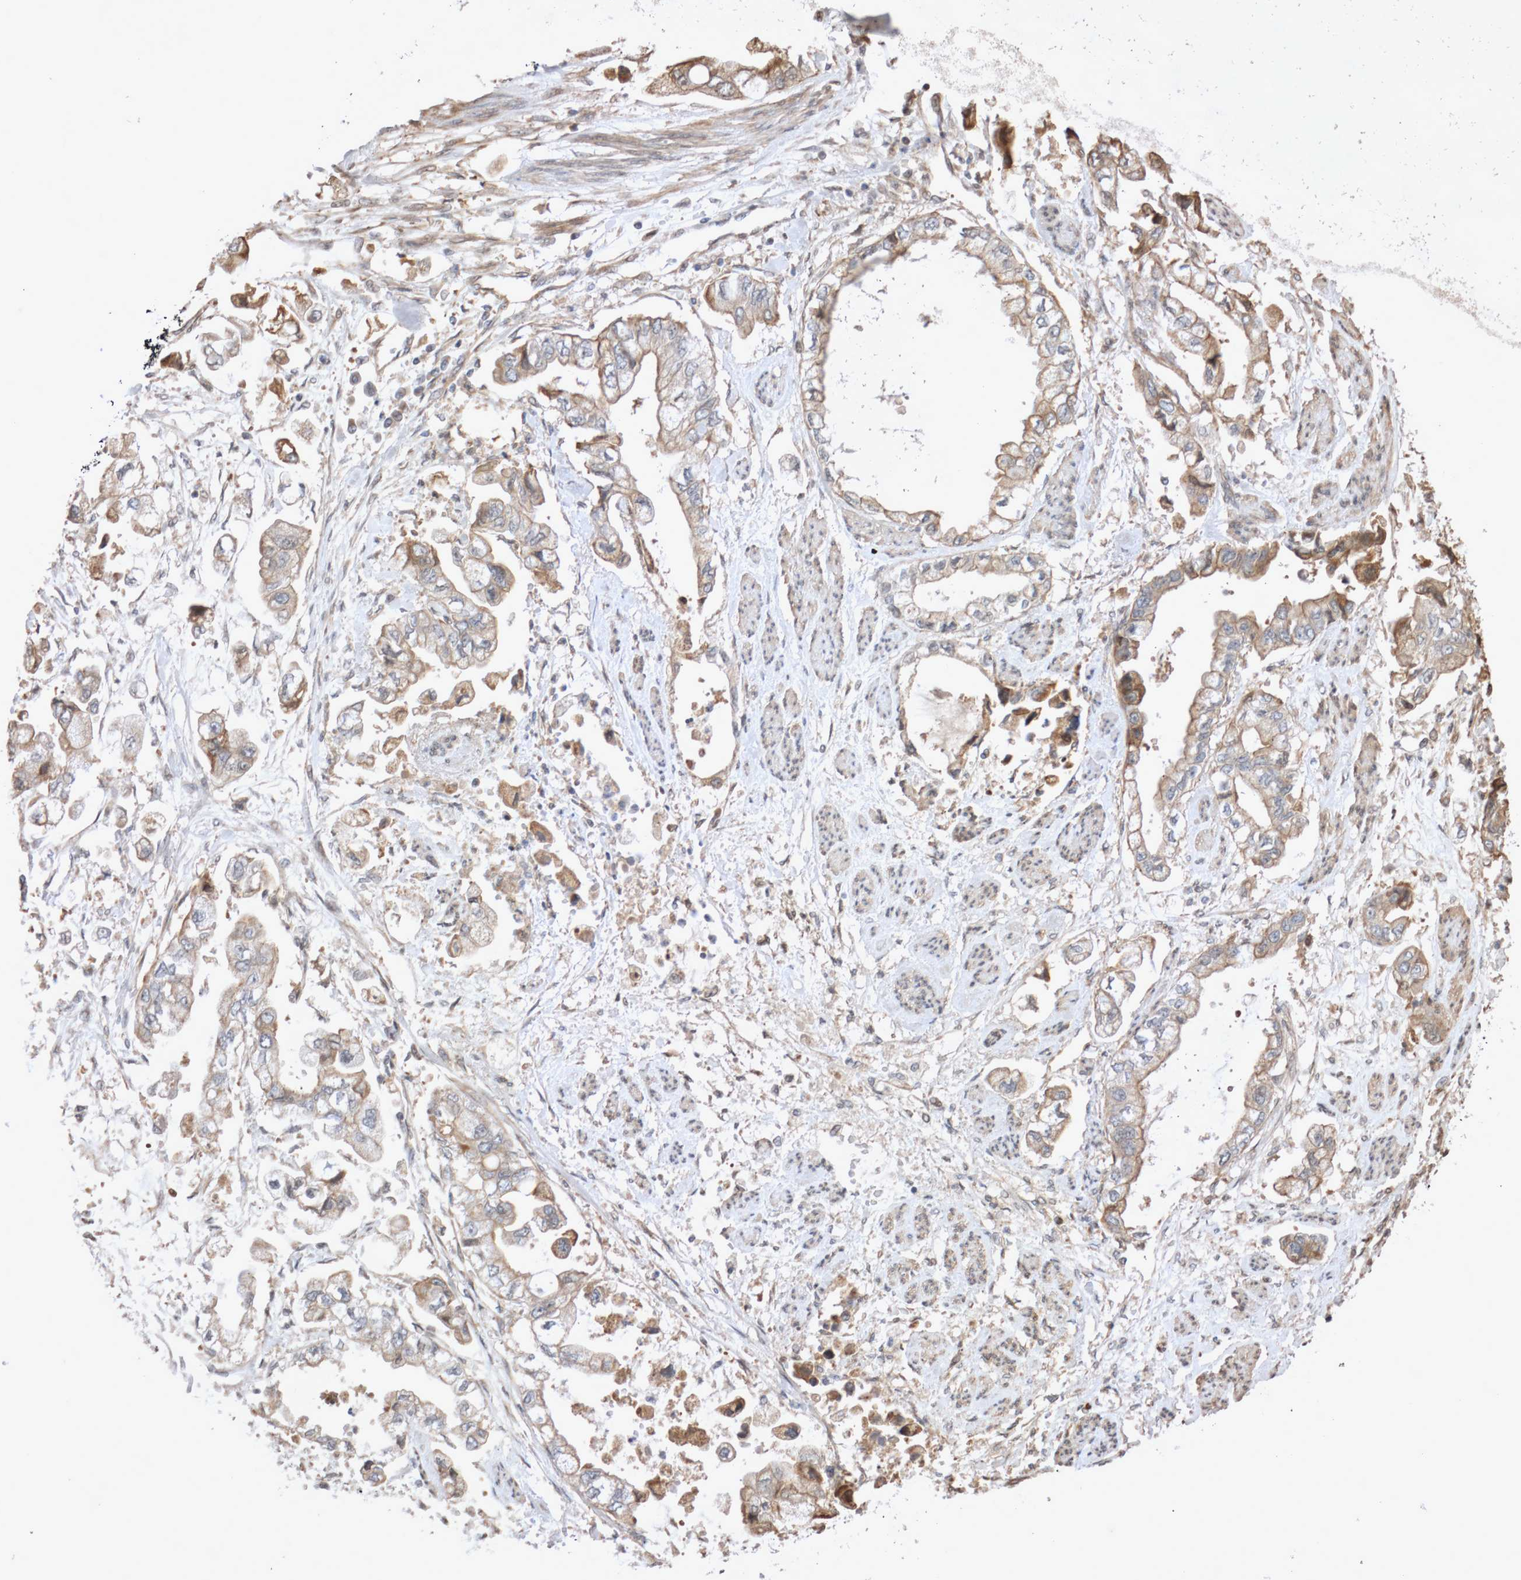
{"staining": {"intensity": "weak", "quantity": ">75%", "location": "cytoplasmic/membranous"}, "tissue": "stomach cancer", "cell_type": "Tumor cells", "image_type": "cancer", "snomed": [{"axis": "morphology", "description": "Adenocarcinoma, NOS"}, {"axis": "topography", "description": "Stomach"}], "caption": "Immunohistochemical staining of human stomach cancer shows low levels of weak cytoplasmic/membranous staining in approximately >75% of tumor cells. (Stains: DAB in brown, nuclei in blue, Microscopy: brightfield microscopy at high magnification).", "gene": "DPH7", "patient": {"sex": "male", "age": 62}}